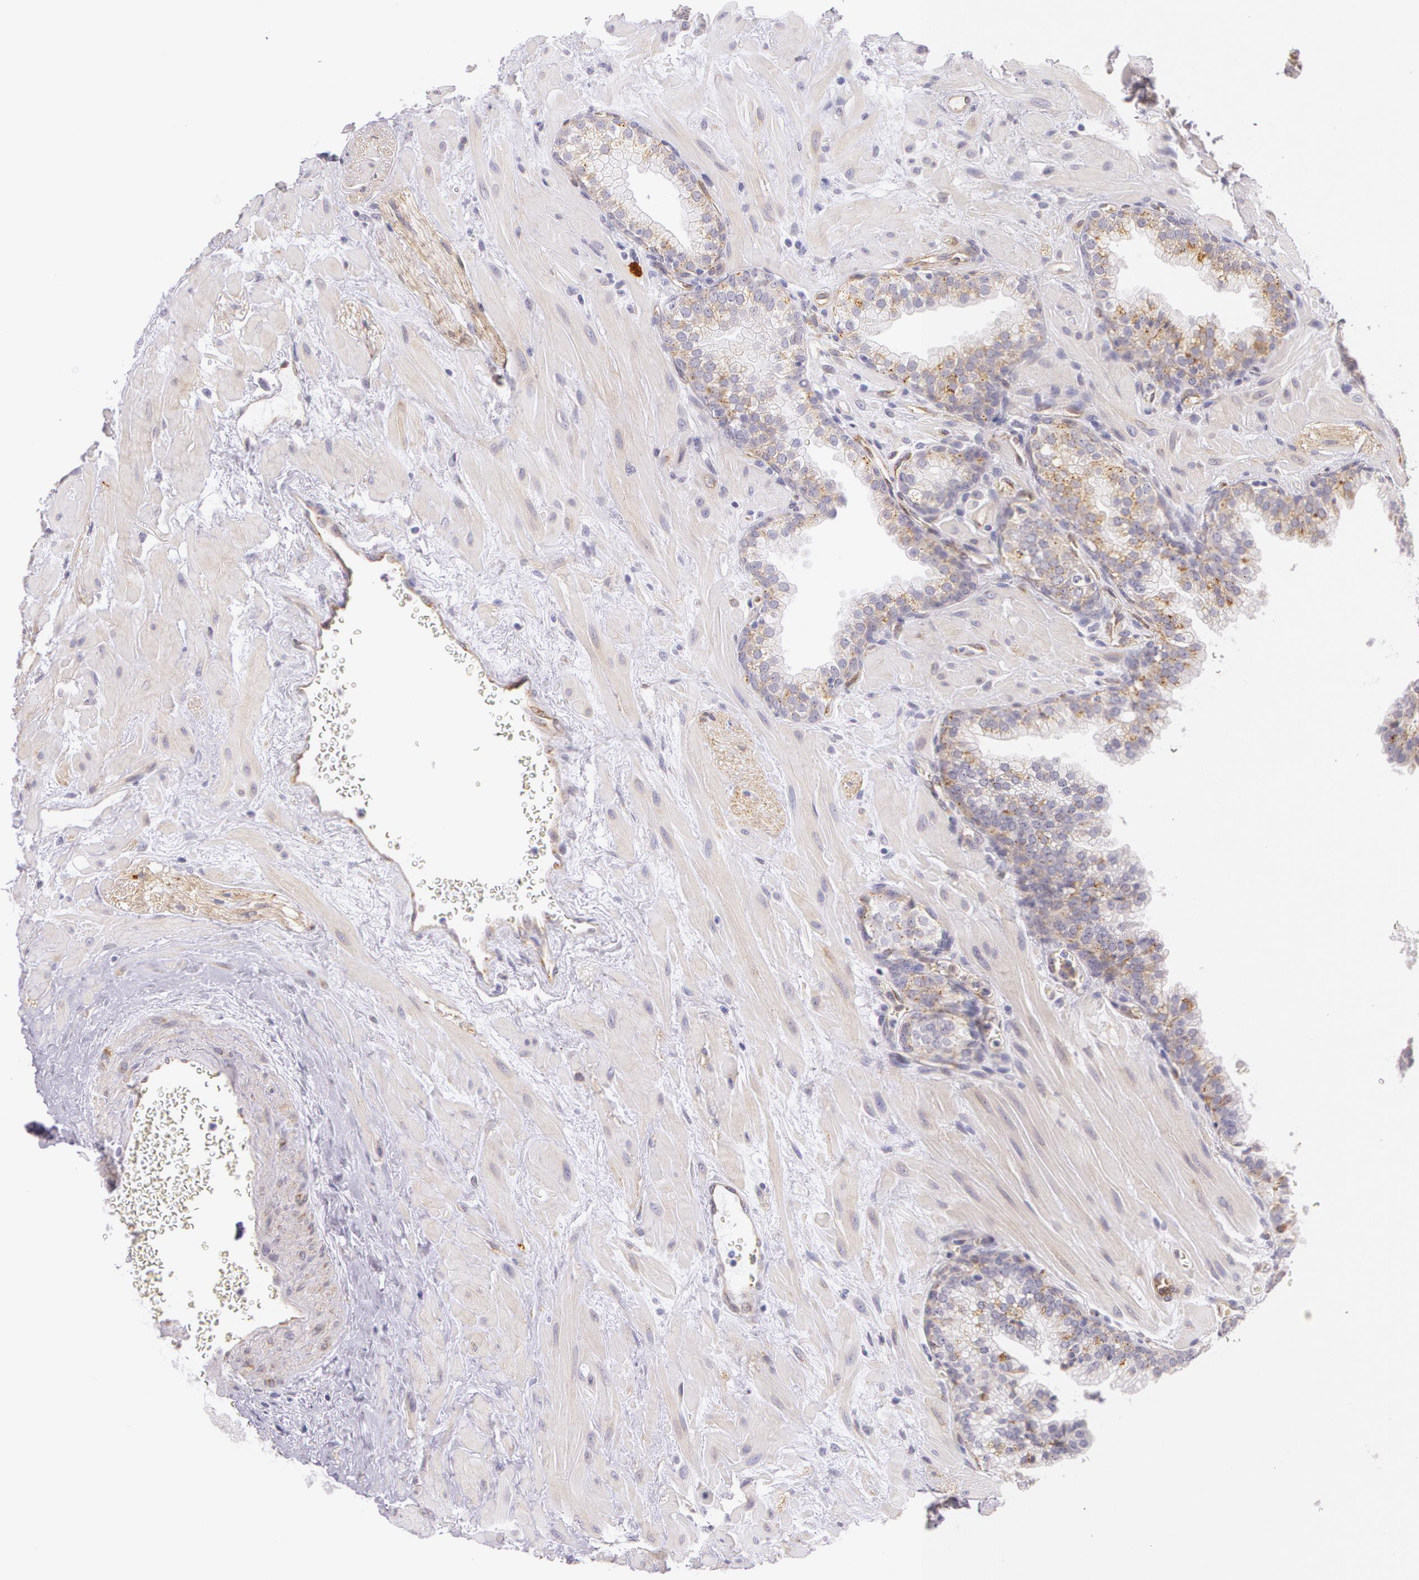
{"staining": {"intensity": "weak", "quantity": "25%-75%", "location": "cytoplasmic/membranous"}, "tissue": "prostate", "cell_type": "Glandular cells", "image_type": "normal", "snomed": [{"axis": "morphology", "description": "Normal tissue, NOS"}, {"axis": "topography", "description": "Prostate"}], "caption": "DAB immunohistochemical staining of normal prostate exhibits weak cytoplasmic/membranous protein positivity in about 25%-75% of glandular cells.", "gene": "APP", "patient": {"sex": "male", "age": 60}}